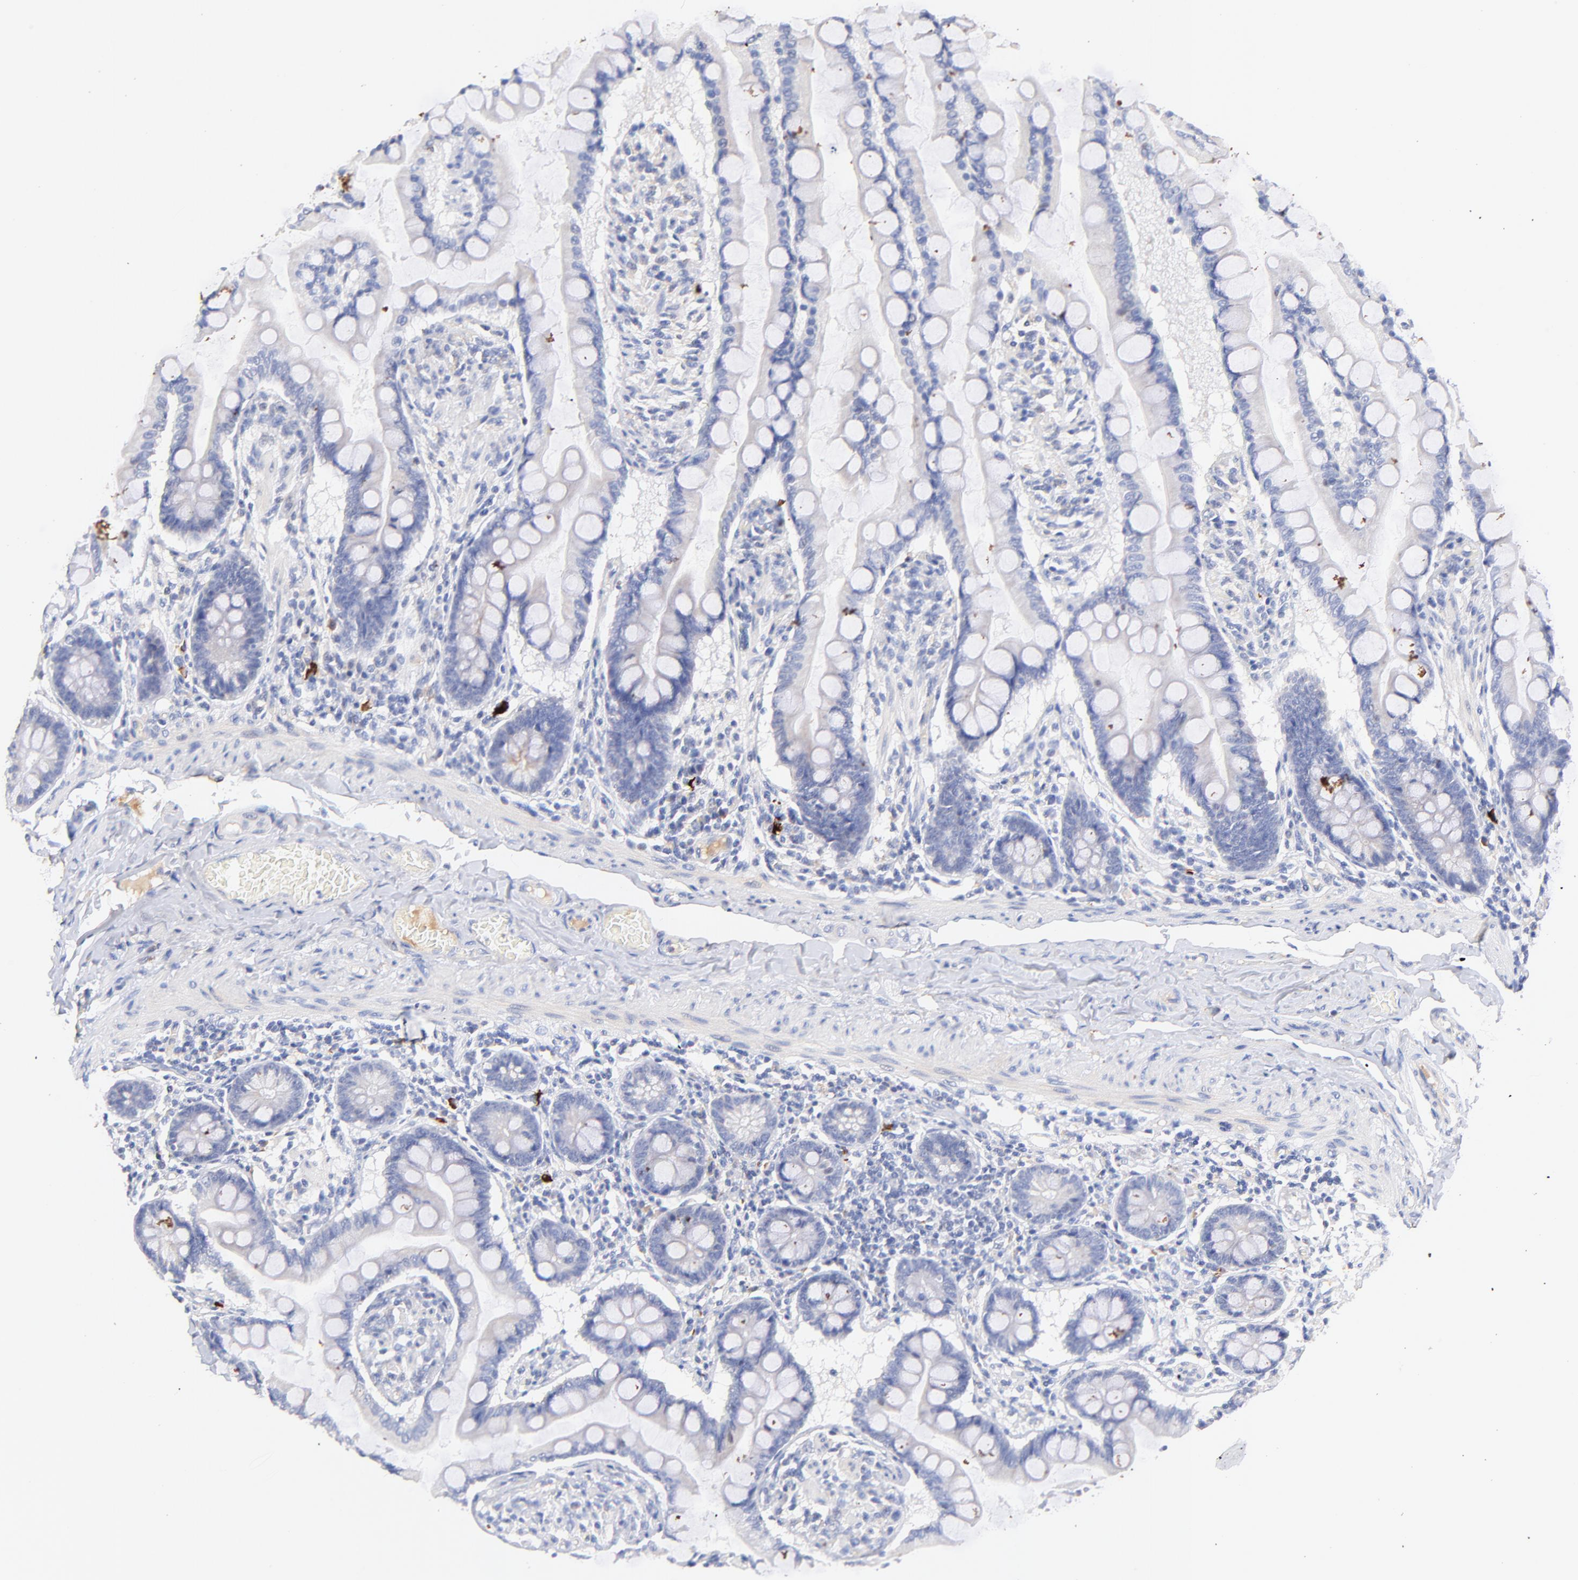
{"staining": {"intensity": "weak", "quantity": "<25%", "location": "cytoplasmic/membranous"}, "tissue": "small intestine", "cell_type": "Glandular cells", "image_type": "normal", "snomed": [{"axis": "morphology", "description": "Normal tissue, NOS"}, {"axis": "topography", "description": "Small intestine"}], "caption": "Immunohistochemistry (IHC) histopathology image of normal small intestine: human small intestine stained with DAB (3,3'-diaminobenzidine) shows no significant protein positivity in glandular cells.", "gene": "IGLV7", "patient": {"sex": "male", "age": 41}}